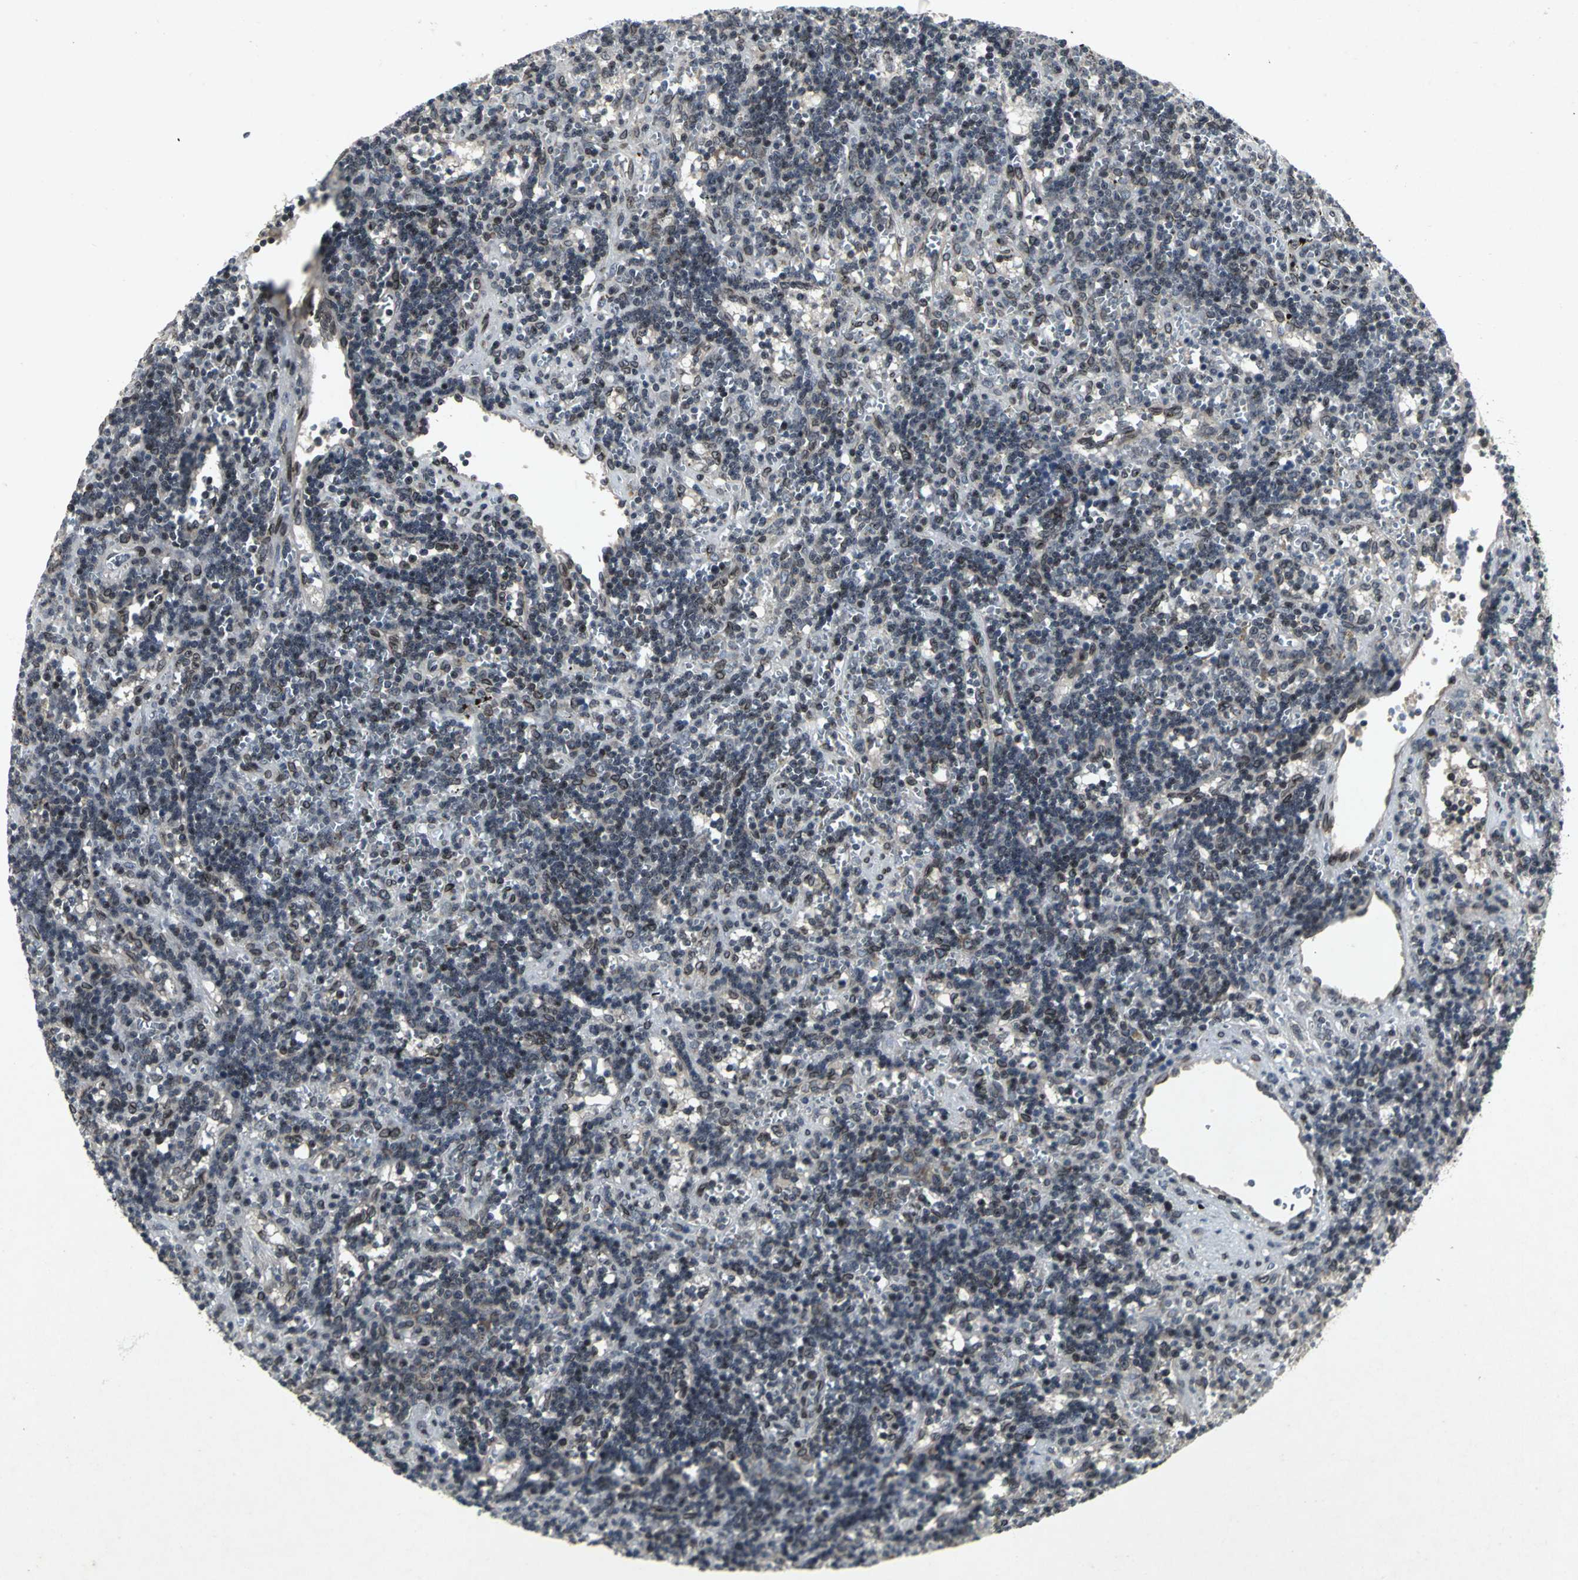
{"staining": {"intensity": "negative", "quantity": "none", "location": "none"}, "tissue": "lymphoma", "cell_type": "Tumor cells", "image_type": "cancer", "snomed": [{"axis": "morphology", "description": "Malignant lymphoma, non-Hodgkin's type, Low grade"}, {"axis": "topography", "description": "Spleen"}], "caption": "Immunohistochemical staining of human low-grade malignant lymphoma, non-Hodgkin's type exhibits no significant expression in tumor cells. Nuclei are stained in blue.", "gene": "SH2B3", "patient": {"sex": "male", "age": 60}}